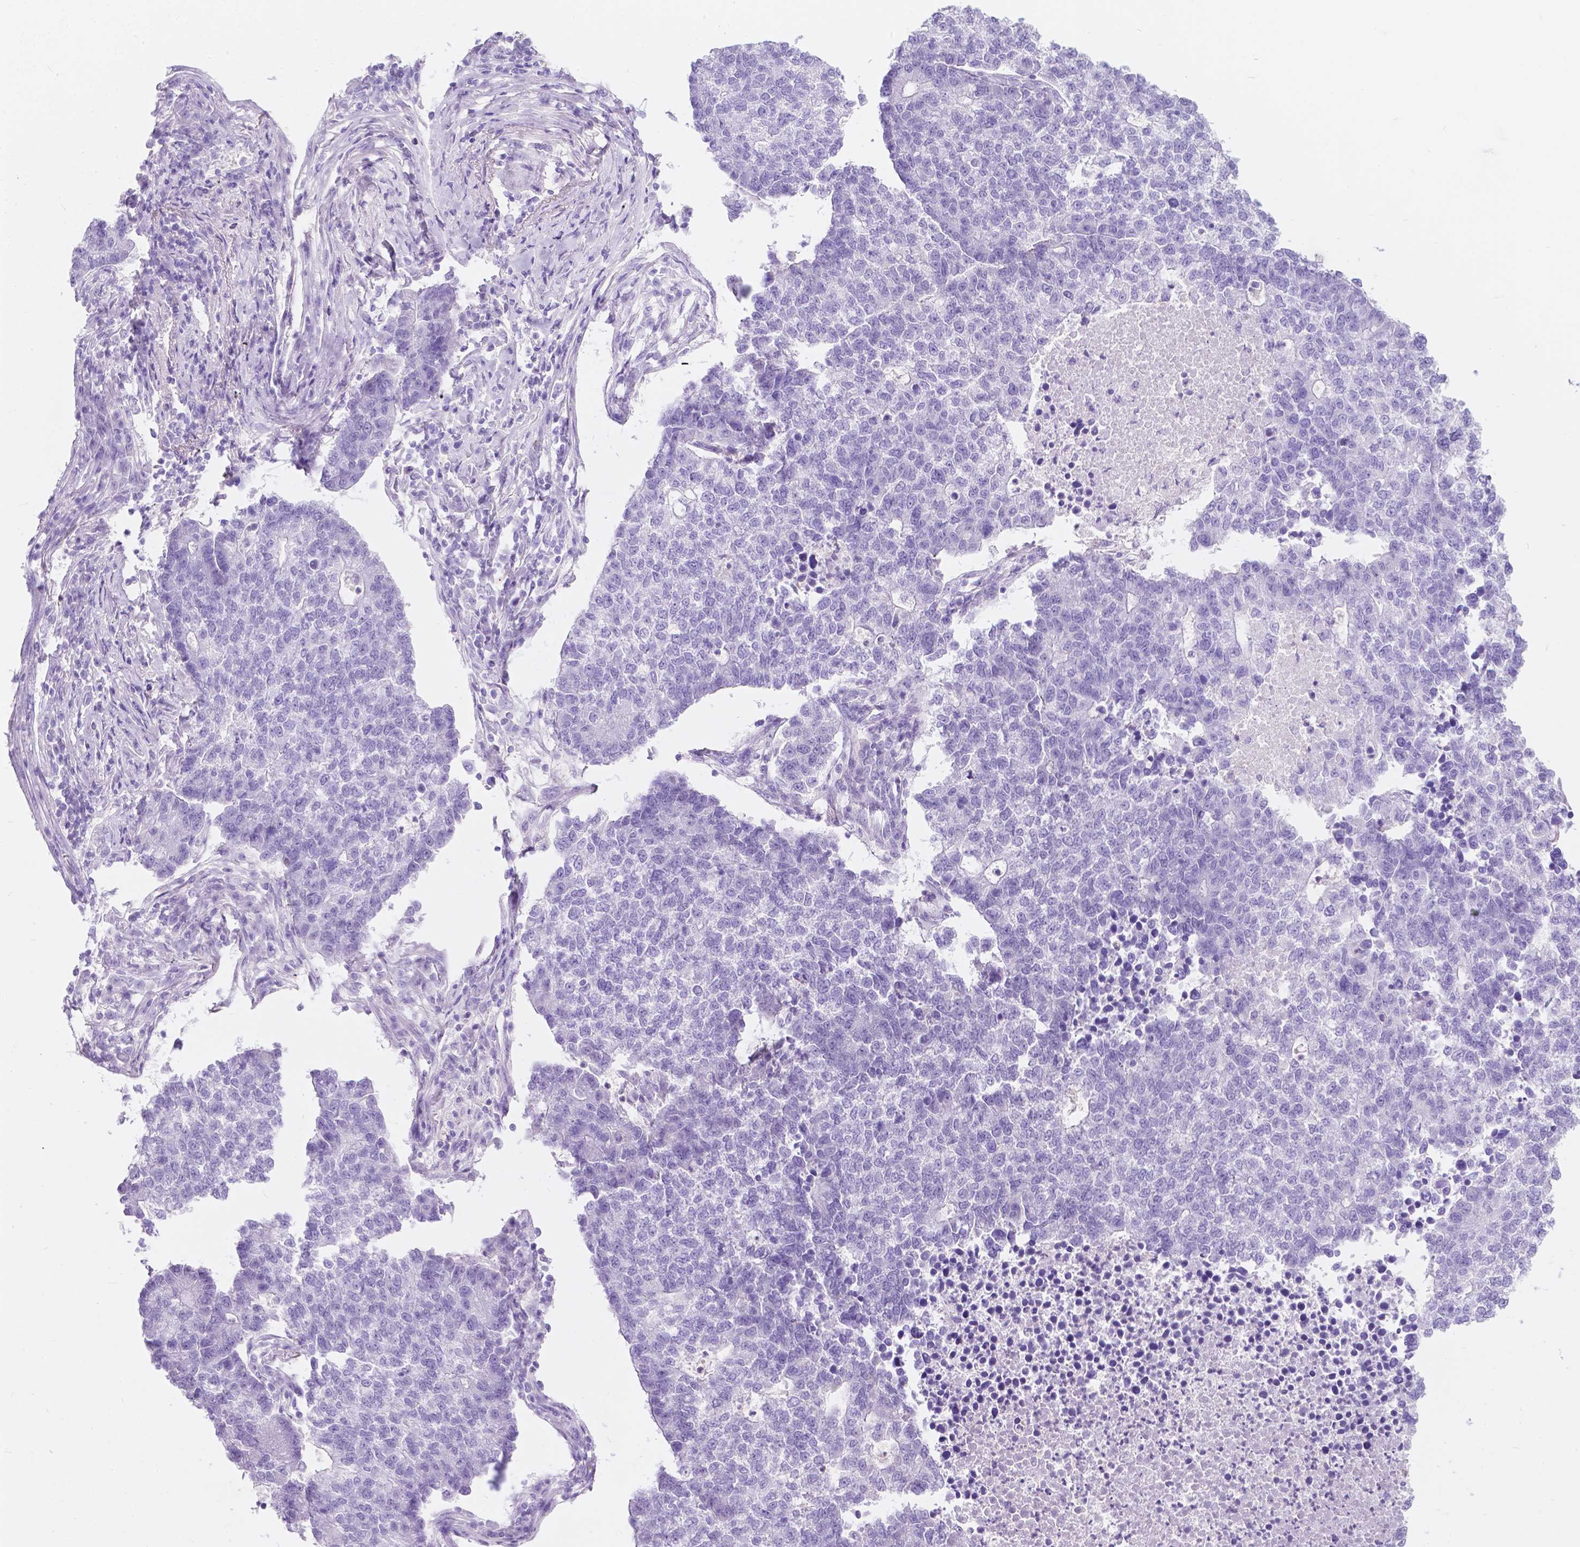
{"staining": {"intensity": "negative", "quantity": "none", "location": "none"}, "tissue": "lung cancer", "cell_type": "Tumor cells", "image_type": "cancer", "snomed": [{"axis": "morphology", "description": "Adenocarcinoma, NOS"}, {"axis": "topography", "description": "Lung"}], "caption": "IHC image of neoplastic tissue: adenocarcinoma (lung) stained with DAB (3,3'-diaminobenzidine) demonstrates no significant protein expression in tumor cells.", "gene": "GNAO1", "patient": {"sex": "male", "age": 57}}